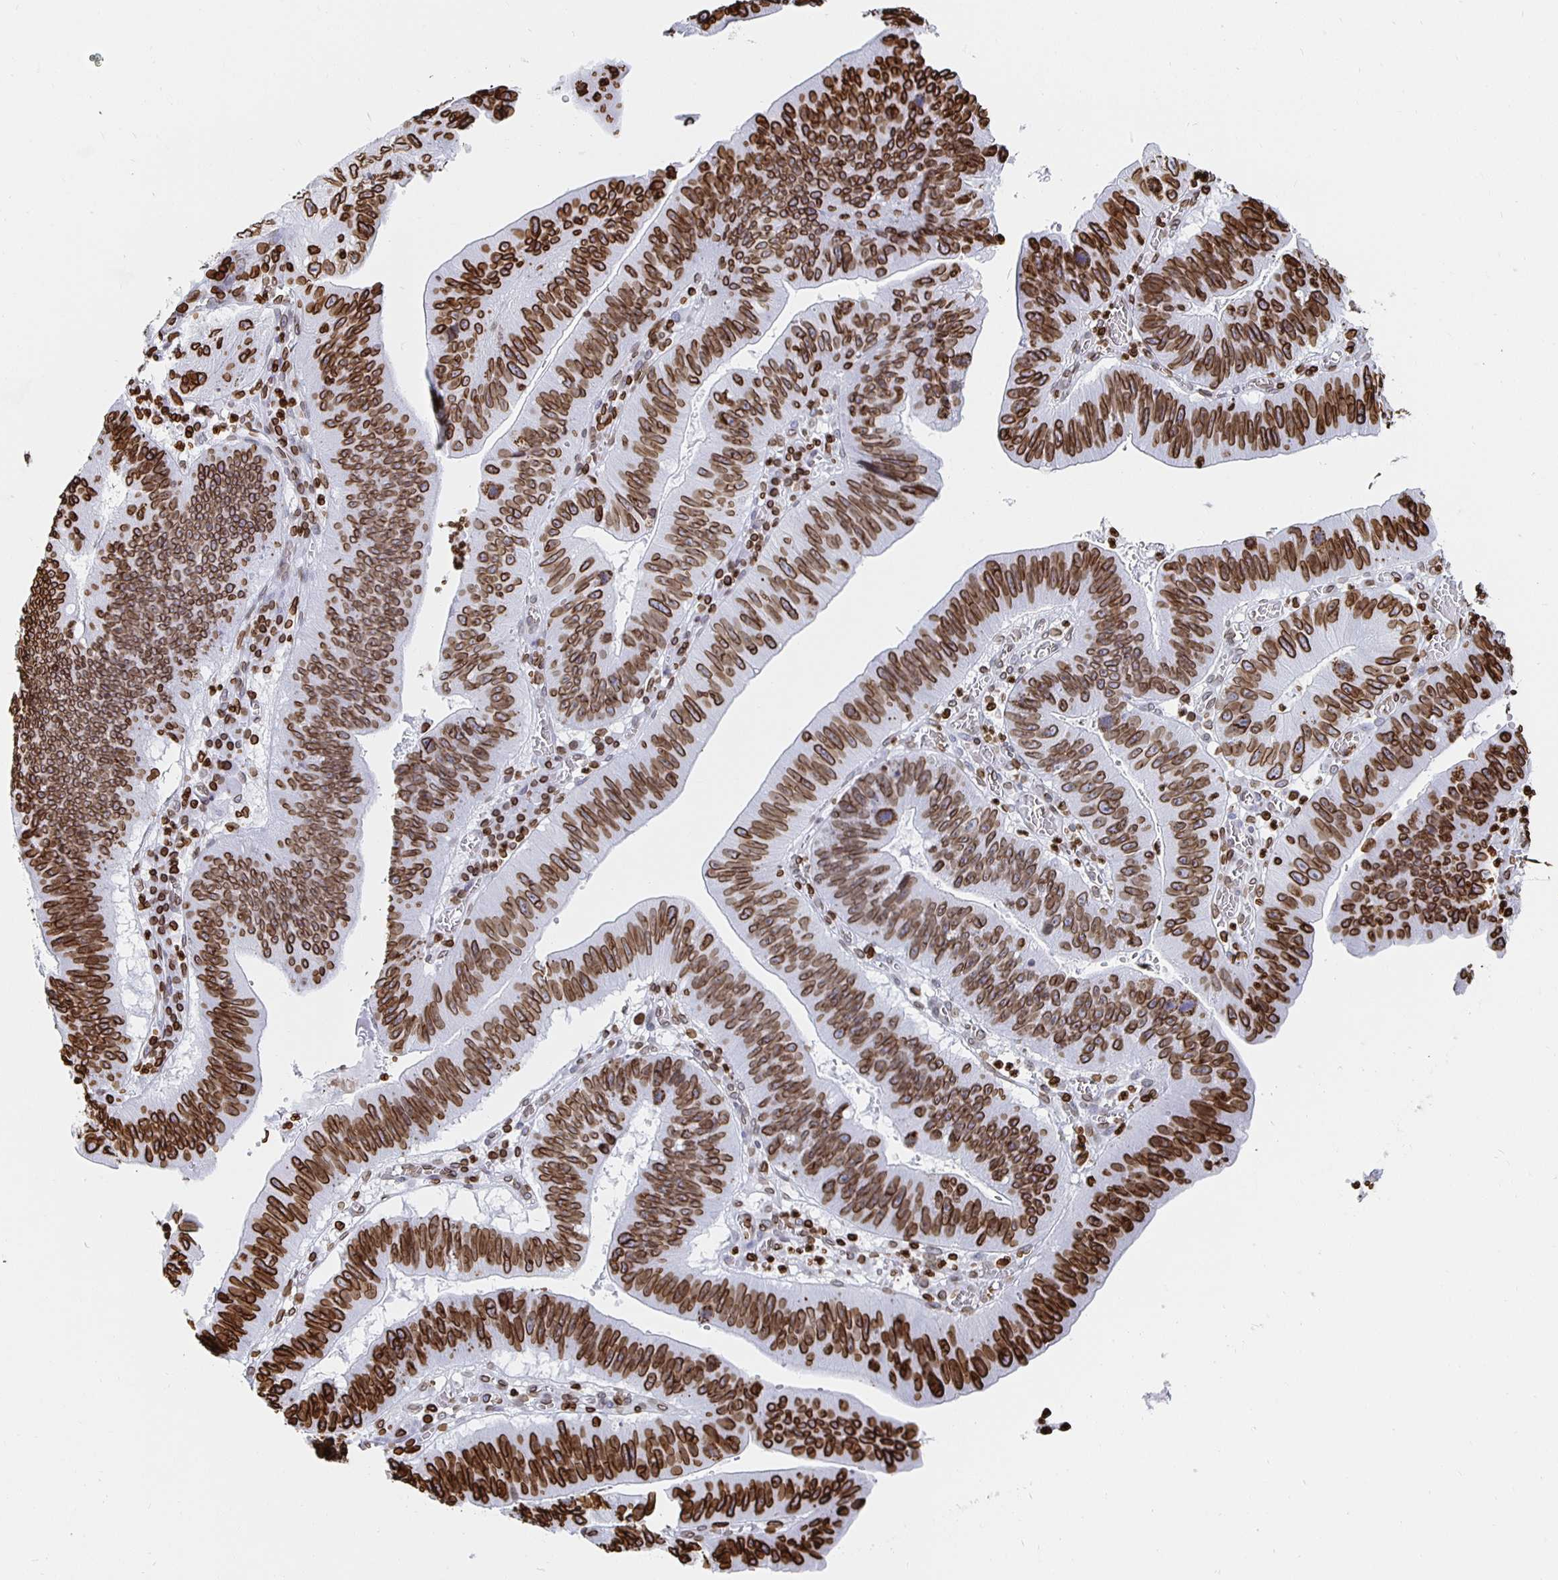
{"staining": {"intensity": "strong", "quantity": ">75%", "location": "cytoplasmic/membranous,nuclear"}, "tissue": "stomach cancer", "cell_type": "Tumor cells", "image_type": "cancer", "snomed": [{"axis": "morphology", "description": "Adenocarcinoma, NOS"}, {"axis": "topography", "description": "Stomach"}], "caption": "Brown immunohistochemical staining in stomach cancer (adenocarcinoma) reveals strong cytoplasmic/membranous and nuclear positivity in approximately >75% of tumor cells.", "gene": "LMNB1", "patient": {"sex": "male", "age": 59}}